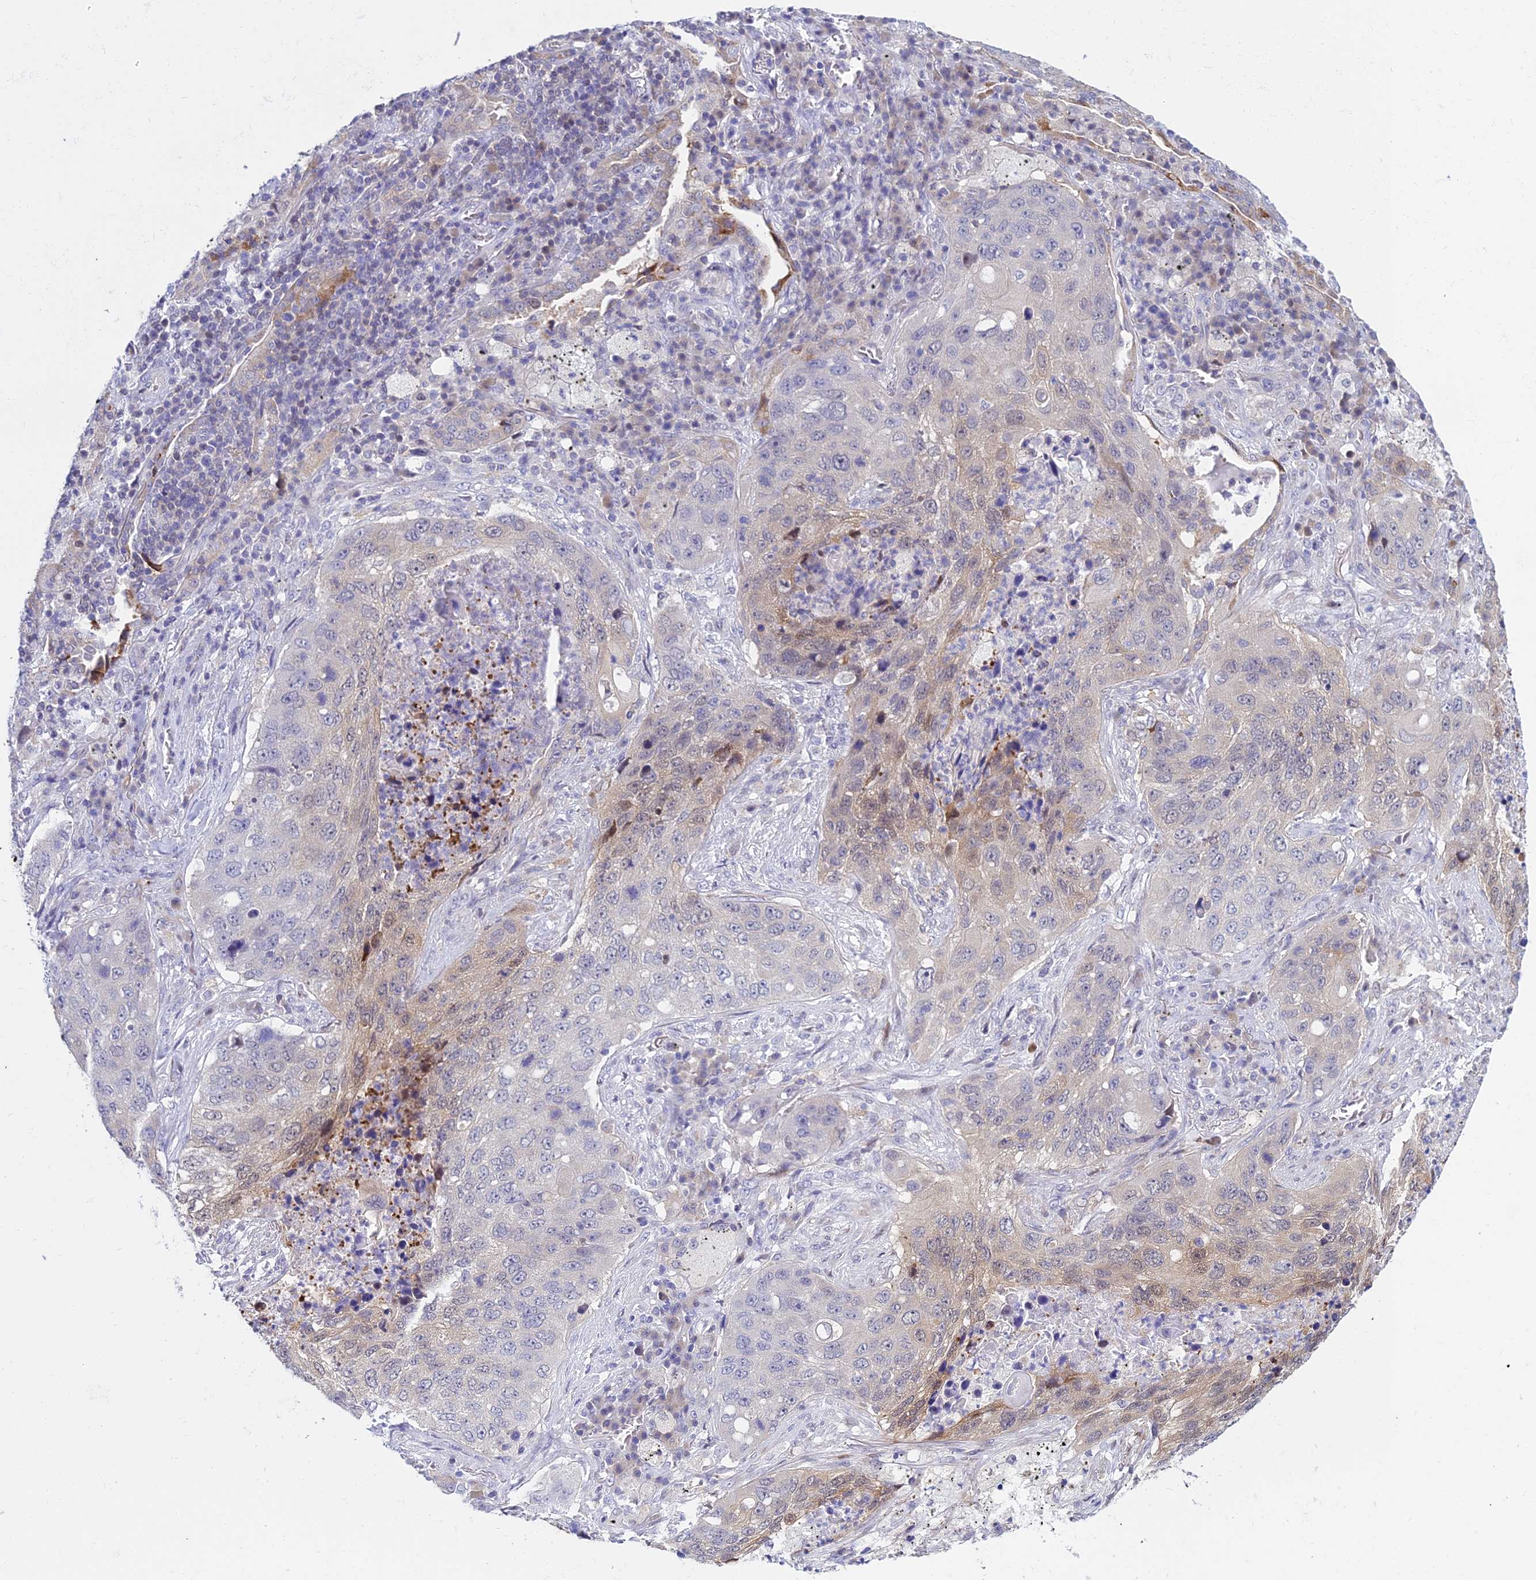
{"staining": {"intensity": "weak", "quantity": "<25%", "location": "cytoplasmic/membranous"}, "tissue": "lung cancer", "cell_type": "Tumor cells", "image_type": "cancer", "snomed": [{"axis": "morphology", "description": "Squamous cell carcinoma, NOS"}, {"axis": "topography", "description": "Lung"}], "caption": "Tumor cells show no significant protein expression in lung cancer (squamous cell carcinoma).", "gene": "ZMIZ1", "patient": {"sex": "female", "age": 63}}